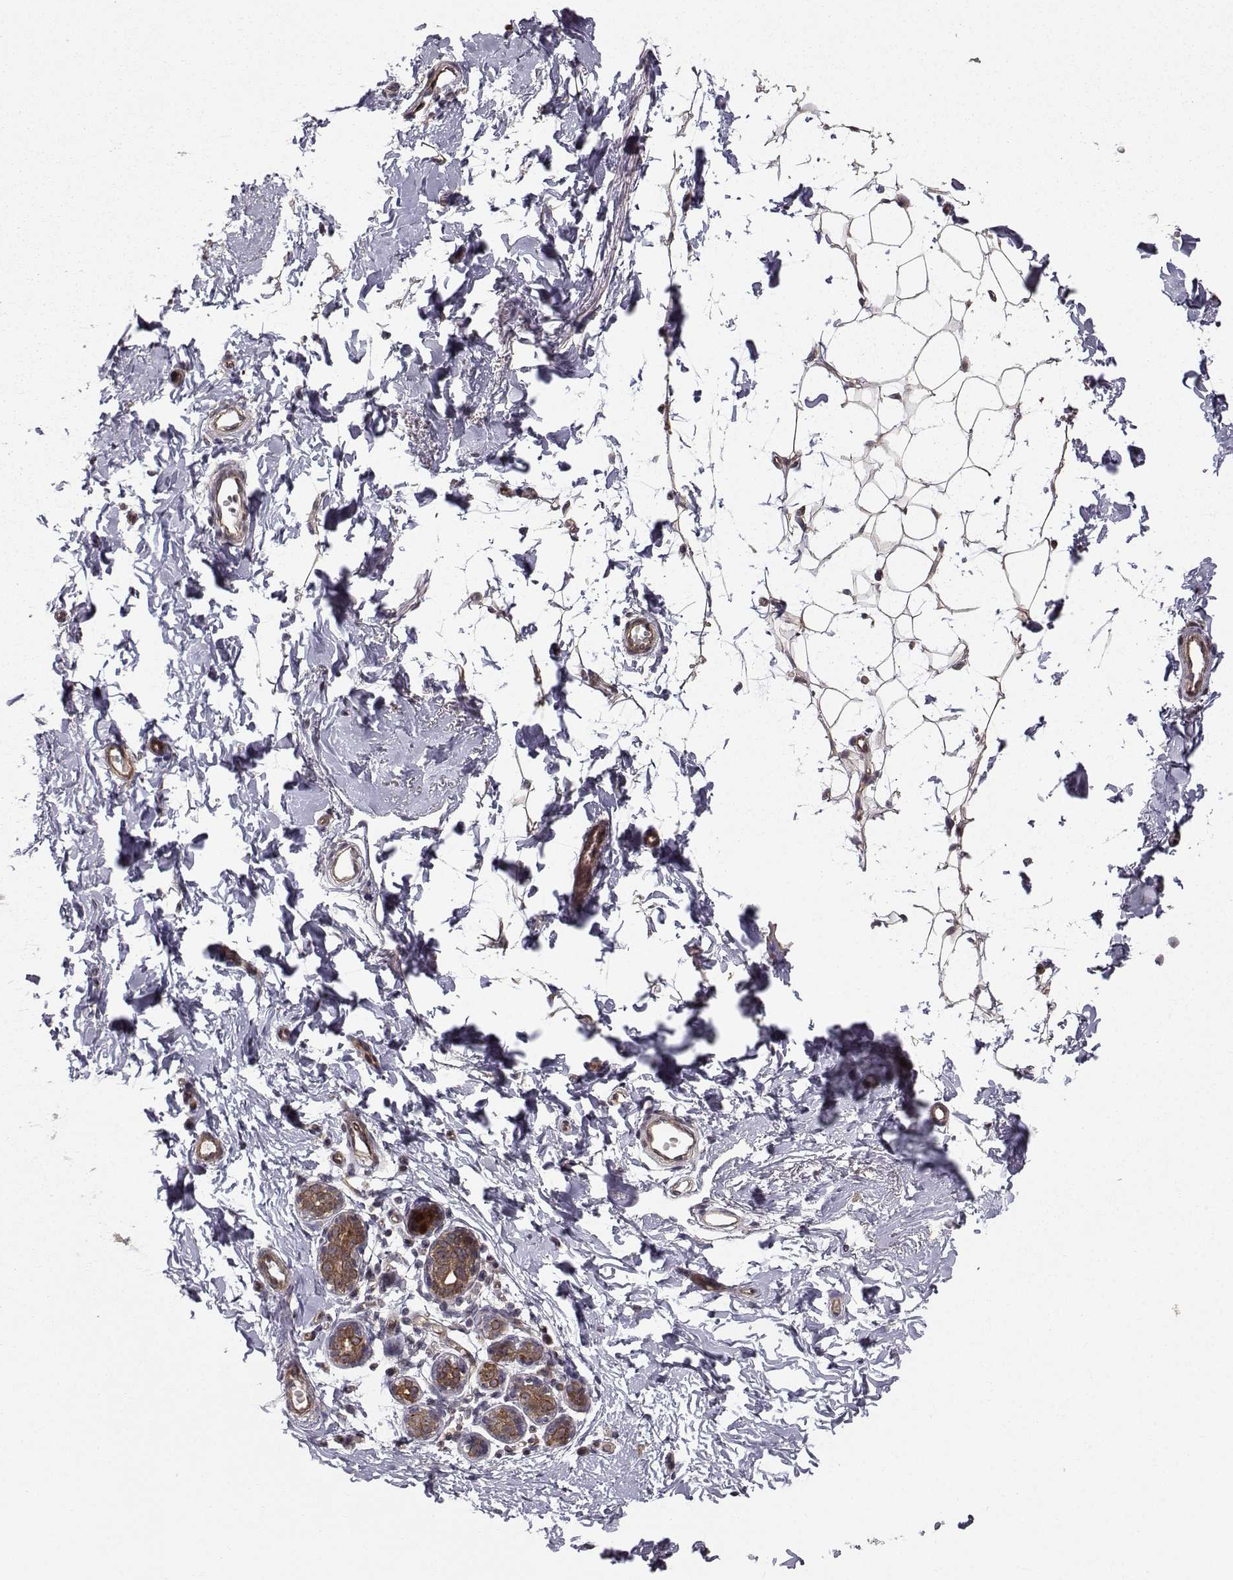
{"staining": {"intensity": "negative", "quantity": "none", "location": "none"}, "tissue": "breast", "cell_type": "Adipocytes", "image_type": "normal", "snomed": [{"axis": "morphology", "description": "Normal tissue, NOS"}, {"axis": "topography", "description": "Breast"}], "caption": "The image reveals no staining of adipocytes in unremarkable breast.", "gene": "APC", "patient": {"sex": "female", "age": 37}}